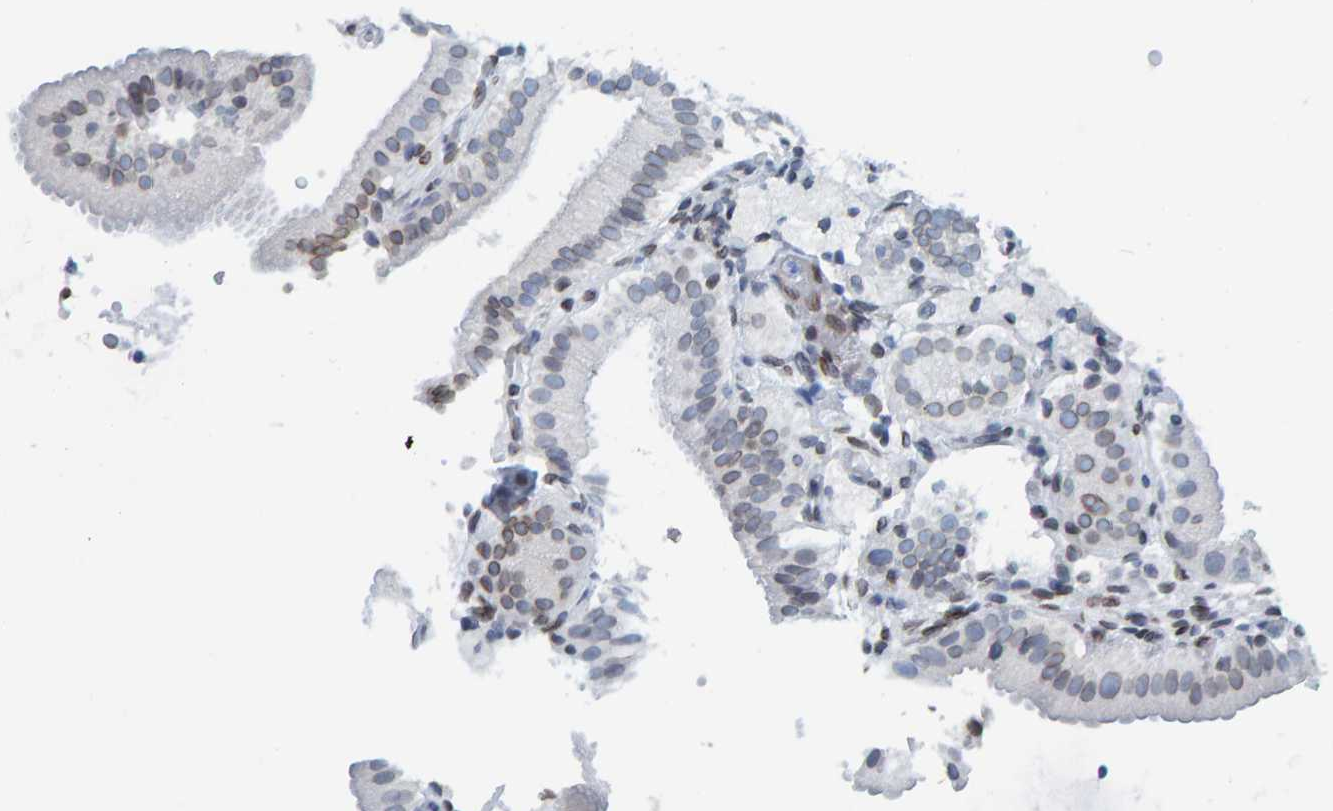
{"staining": {"intensity": "weak", "quantity": "<25%", "location": "cytoplasmic/membranous,nuclear"}, "tissue": "gallbladder", "cell_type": "Glandular cells", "image_type": "normal", "snomed": [{"axis": "morphology", "description": "Normal tissue, NOS"}, {"axis": "topography", "description": "Gallbladder"}], "caption": "Immunohistochemistry micrograph of normal gallbladder: human gallbladder stained with DAB (3,3'-diaminobenzidine) shows no significant protein staining in glandular cells.", "gene": "LMNB2", "patient": {"sex": "male", "age": 54}}